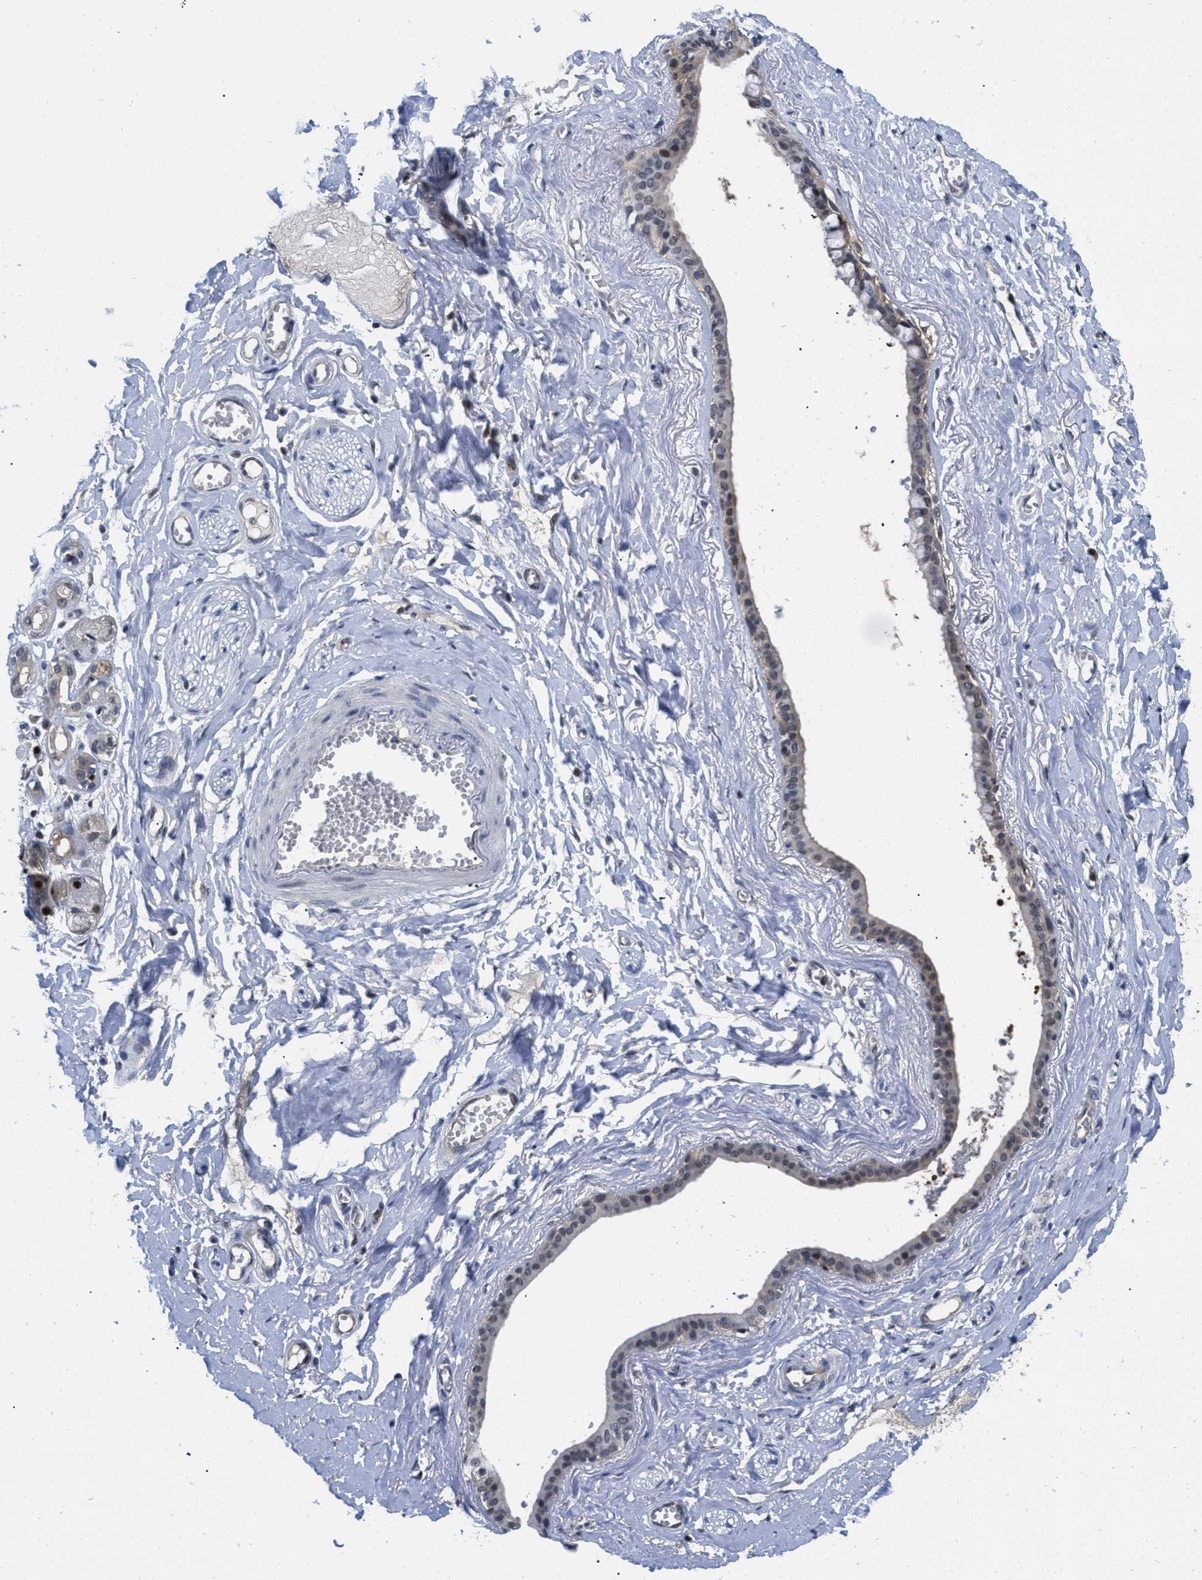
{"staining": {"intensity": "negative", "quantity": "none", "location": "none"}, "tissue": "adipose tissue", "cell_type": "Adipocytes", "image_type": "normal", "snomed": [{"axis": "morphology", "description": "Normal tissue, NOS"}, {"axis": "morphology", "description": "Inflammation, NOS"}, {"axis": "topography", "description": "Salivary gland"}, {"axis": "topography", "description": "Peripheral nerve tissue"}], "caption": "The immunohistochemistry histopathology image has no significant positivity in adipocytes of adipose tissue. (DAB (3,3'-diaminobenzidine) immunohistochemistry, high magnification).", "gene": "SLC29A2", "patient": {"sex": "female", "age": 75}}